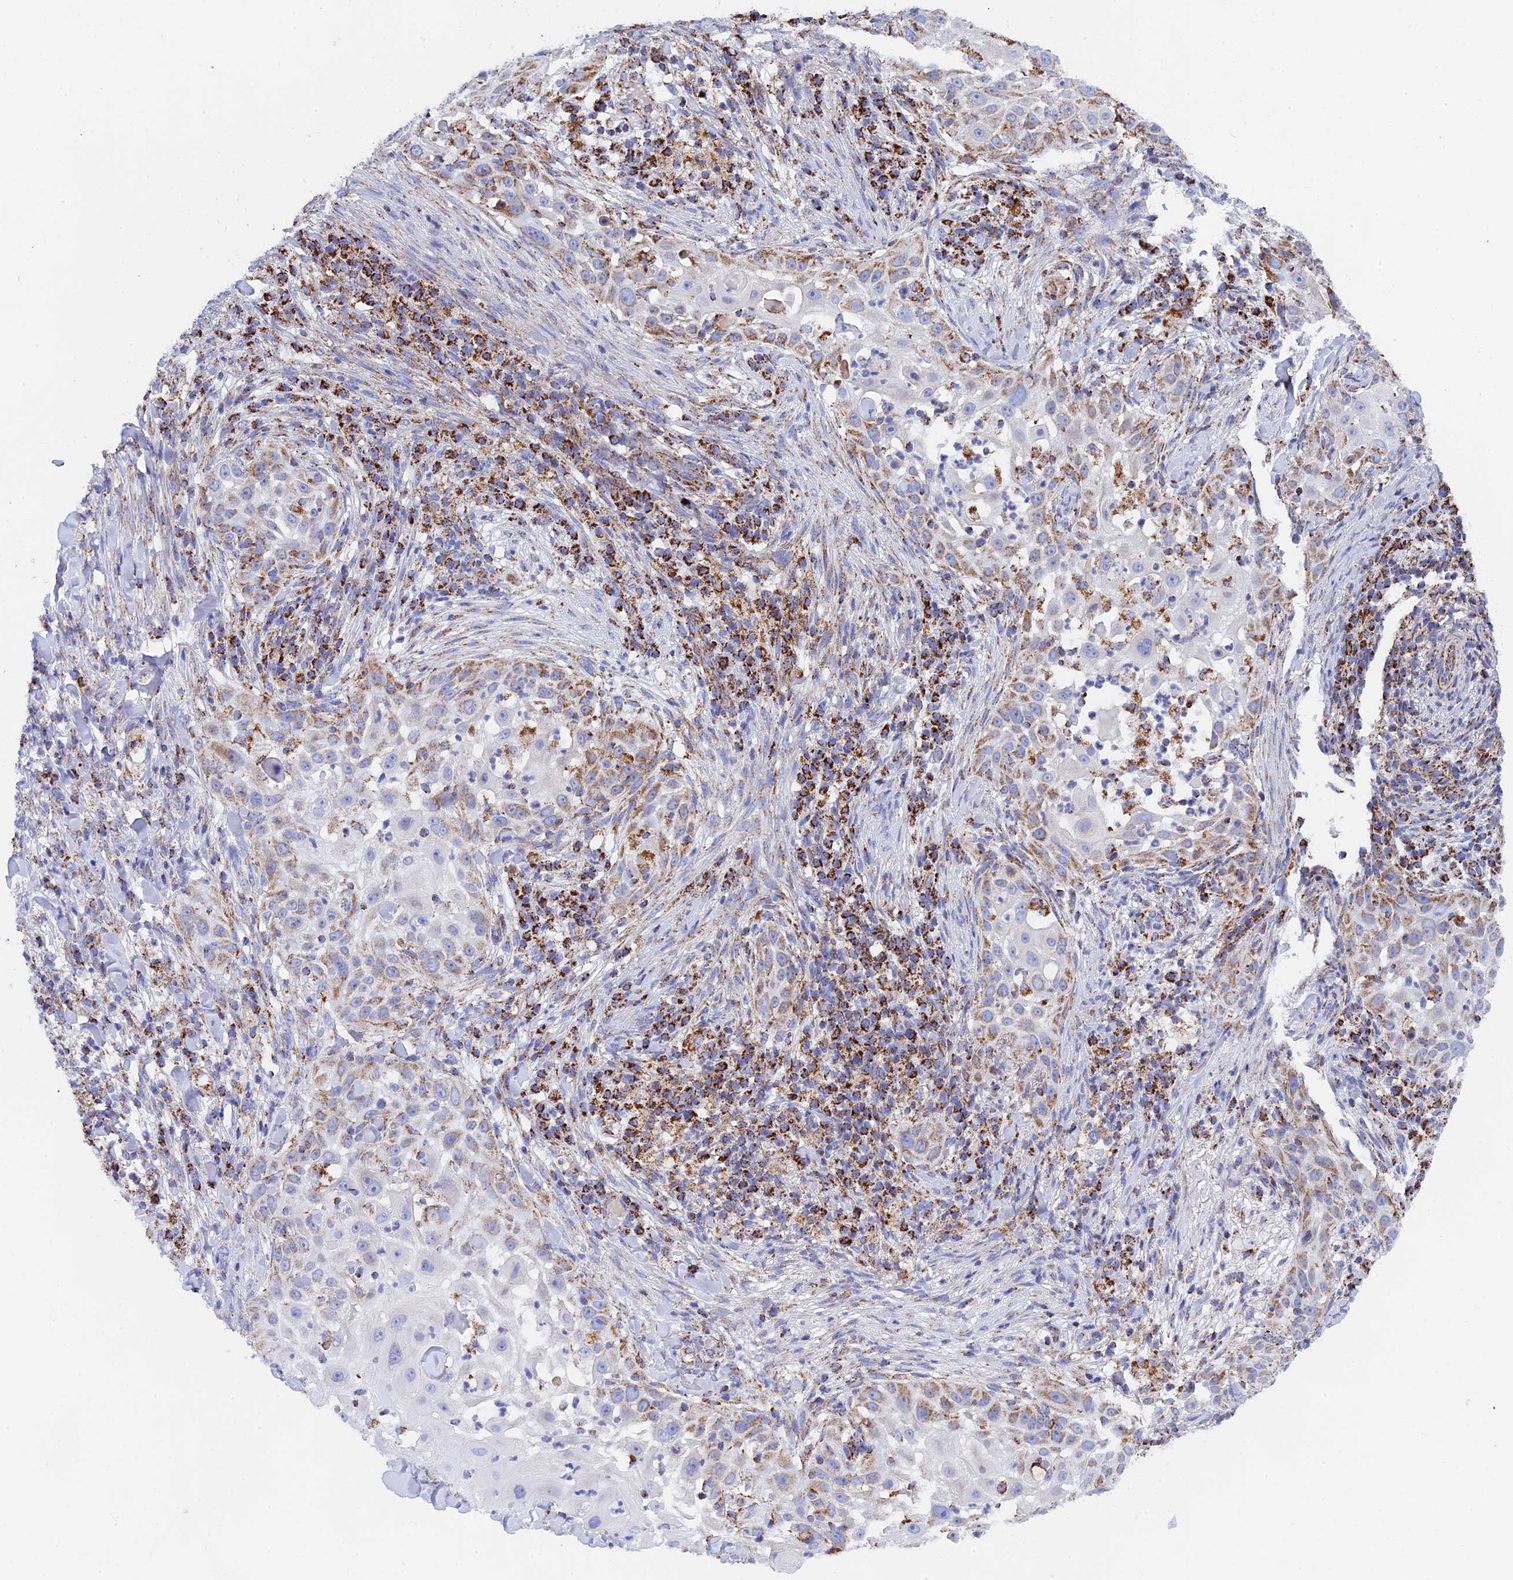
{"staining": {"intensity": "weak", "quantity": ">75%", "location": "cytoplasmic/membranous"}, "tissue": "skin cancer", "cell_type": "Tumor cells", "image_type": "cancer", "snomed": [{"axis": "morphology", "description": "Squamous cell carcinoma, NOS"}, {"axis": "topography", "description": "Skin"}], "caption": "There is low levels of weak cytoplasmic/membranous expression in tumor cells of skin squamous cell carcinoma, as demonstrated by immunohistochemical staining (brown color).", "gene": "NDUFA5", "patient": {"sex": "female", "age": 44}}